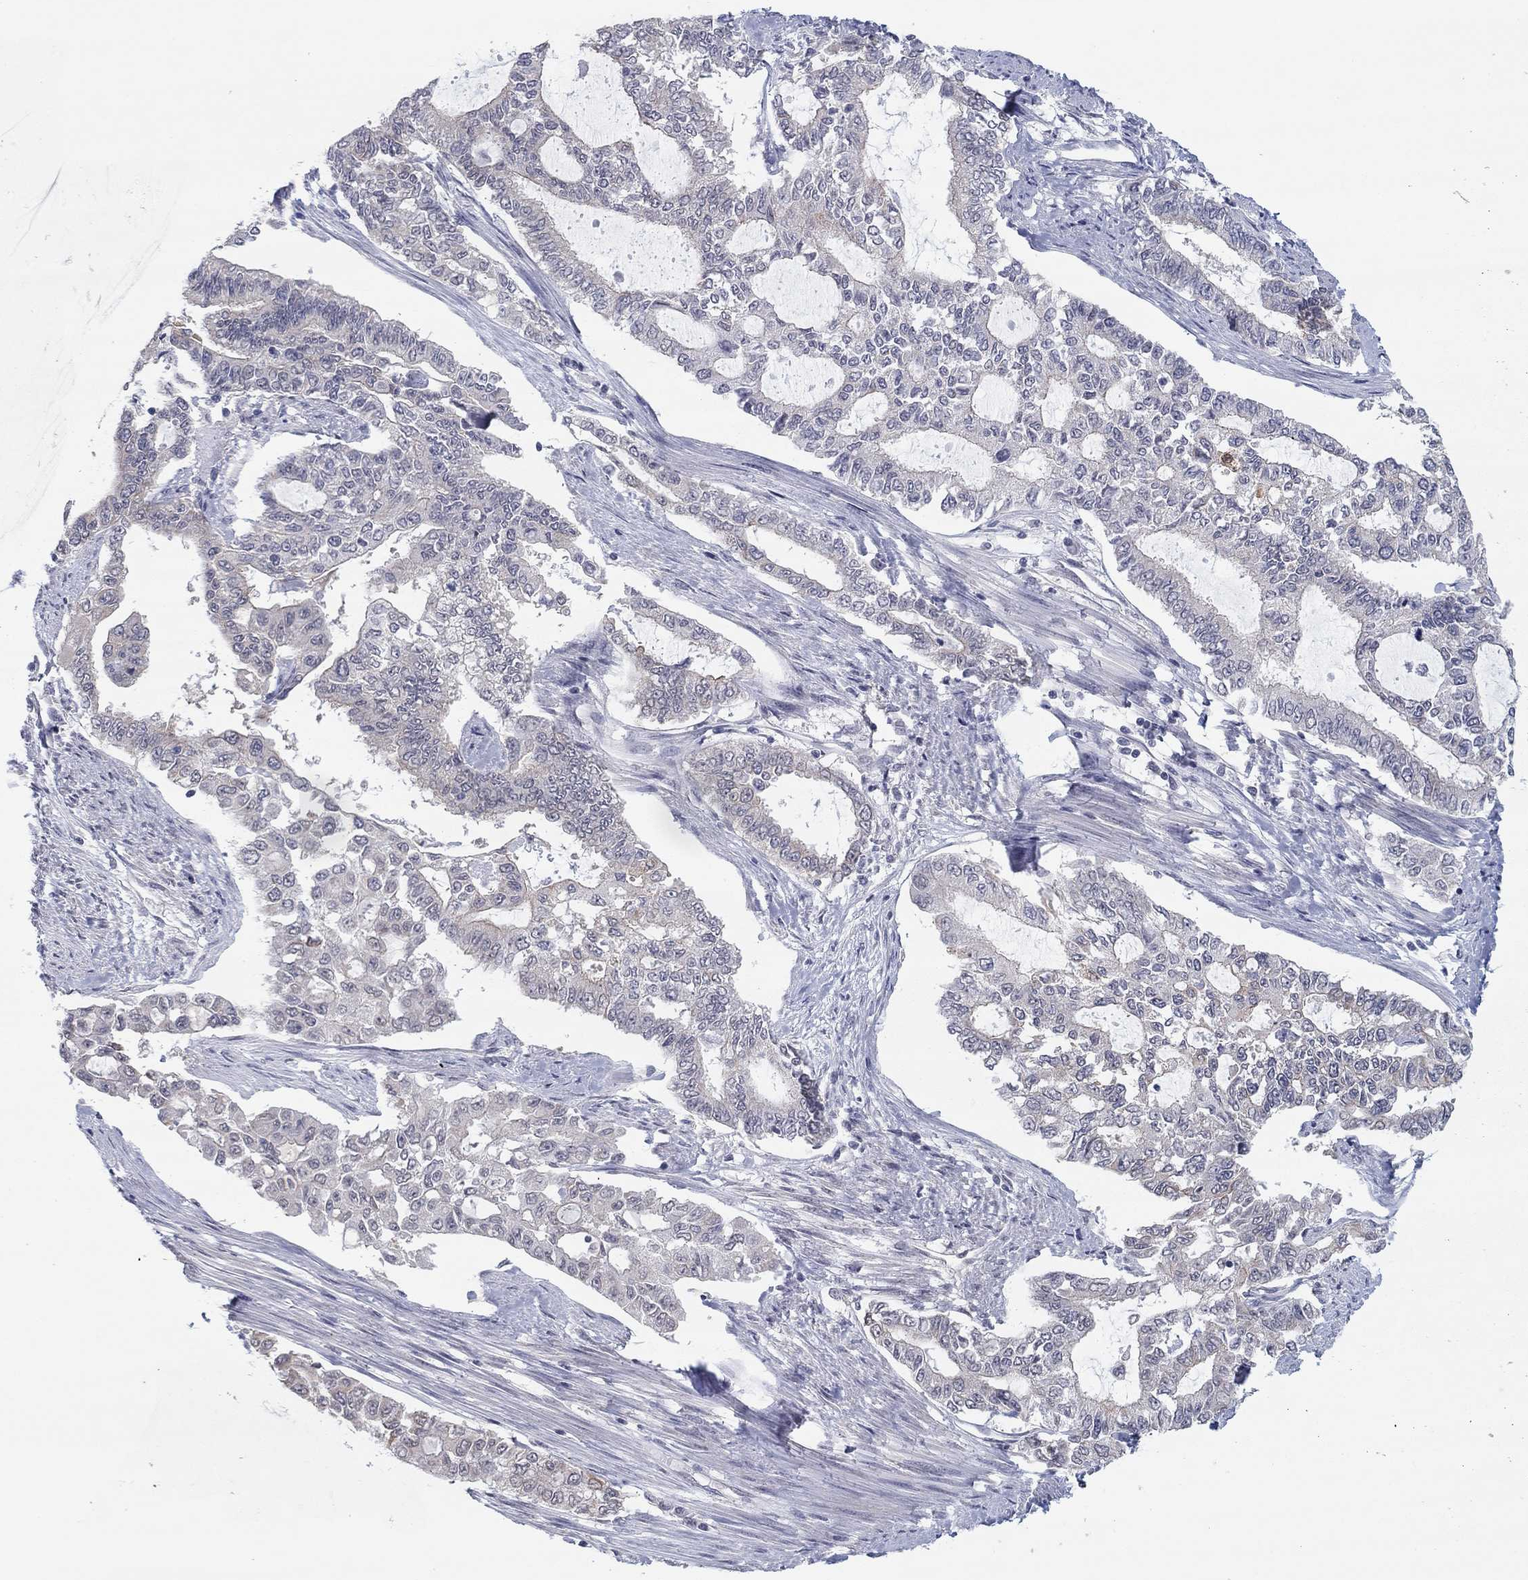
{"staining": {"intensity": "negative", "quantity": "none", "location": "none"}, "tissue": "endometrial cancer", "cell_type": "Tumor cells", "image_type": "cancer", "snomed": [{"axis": "morphology", "description": "Adenocarcinoma, NOS"}, {"axis": "topography", "description": "Uterus"}], "caption": "IHC histopathology image of endometrial cancer (adenocarcinoma) stained for a protein (brown), which displays no positivity in tumor cells.", "gene": "SLC22A2", "patient": {"sex": "female", "age": 59}}